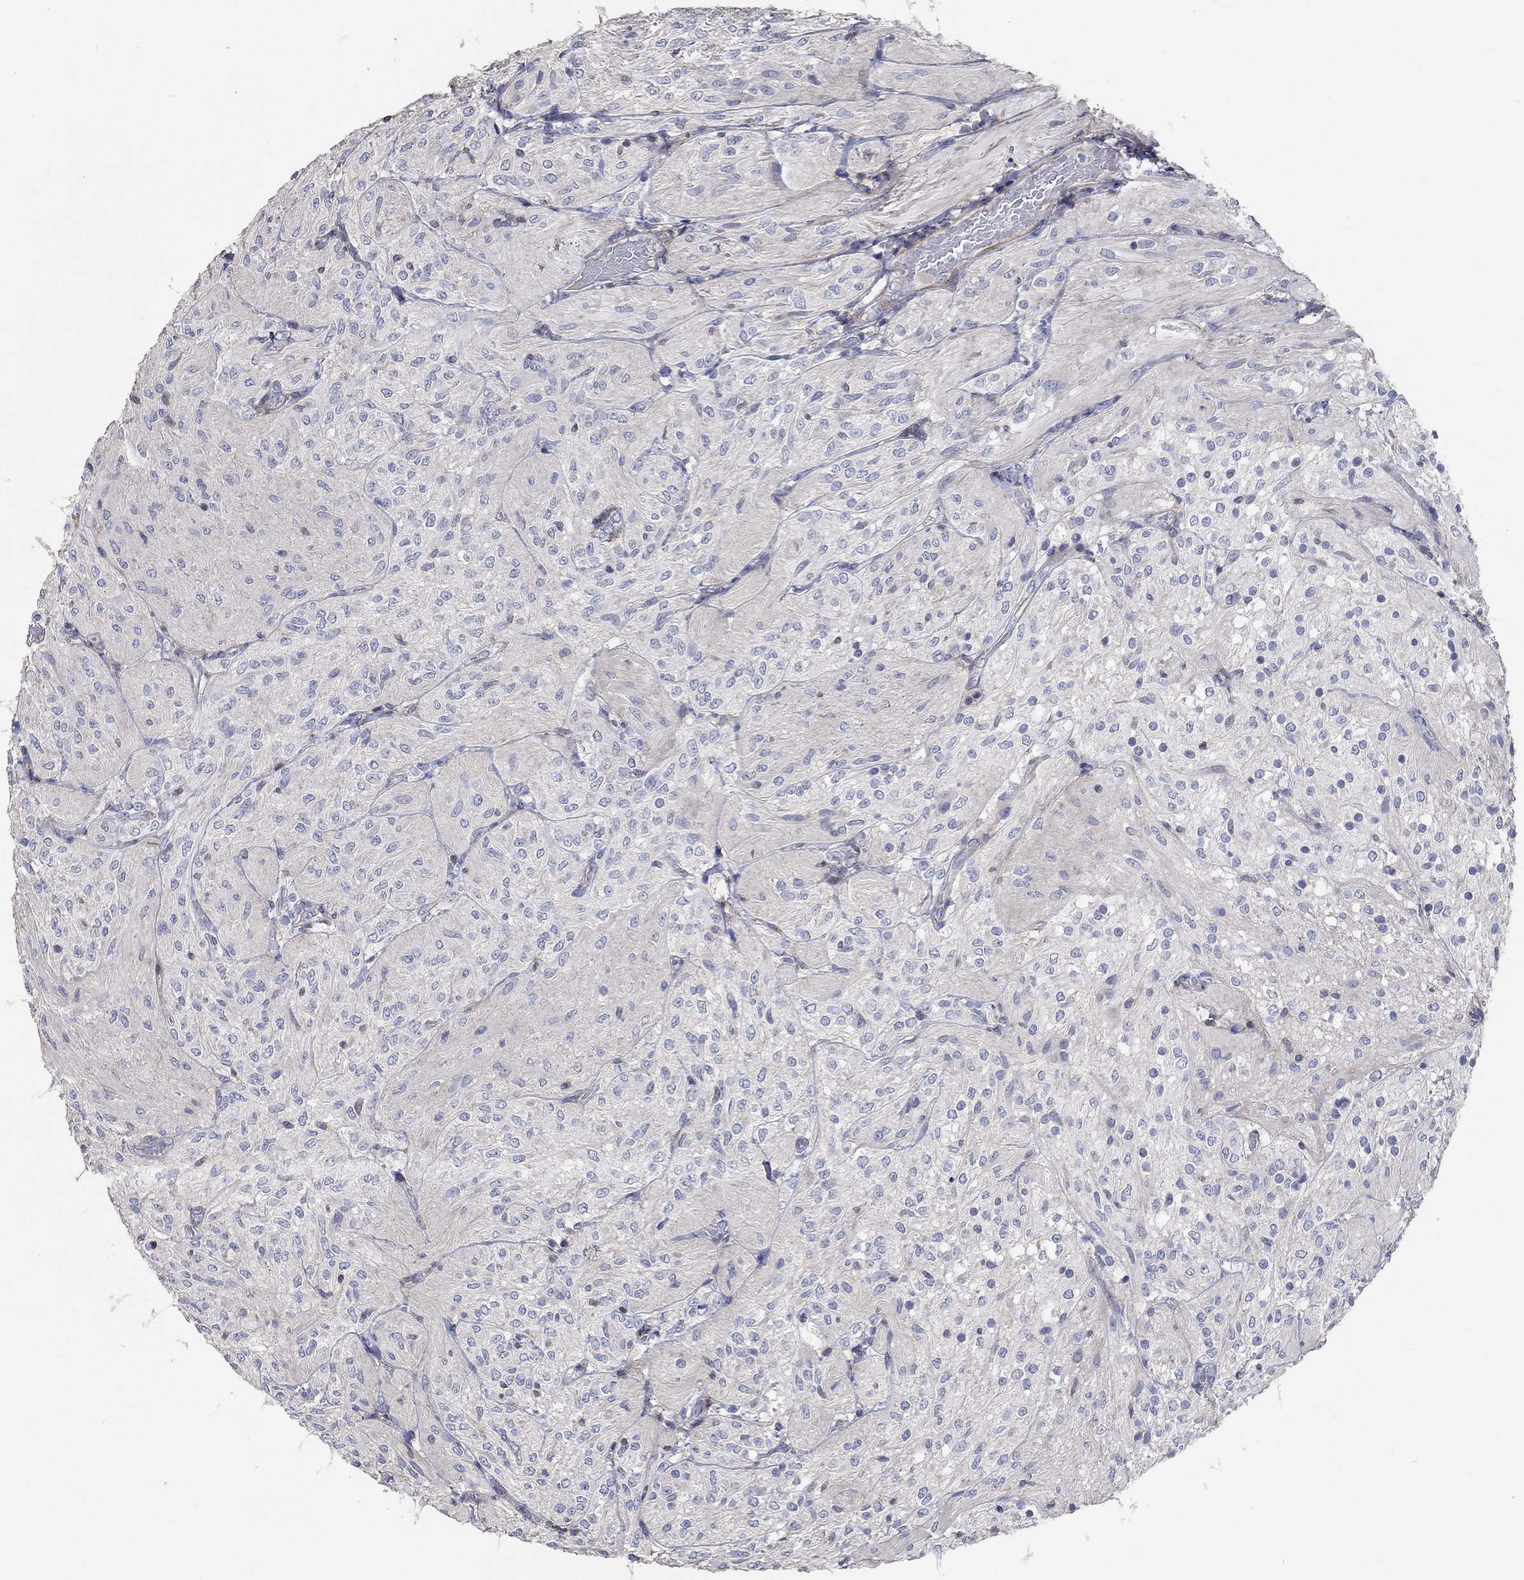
{"staining": {"intensity": "negative", "quantity": "none", "location": "none"}, "tissue": "glioma", "cell_type": "Tumor cells", "image_type": "cancer", "snomed": [{"axis": "morphology", "description": "Glioma, malignant, Low grade"}, {"axis": "topography", "description": "Brain"}], "caption": "IHC image of neoplastic tissue: low-grade glioma (malignant) stained with DAB (3,3'-diaminobenzidine) demonstrates no significant protein positivity in tumor cells.", "gene": "TNFAIP8L3", "patient": {"sex": "male", "age": 3}}